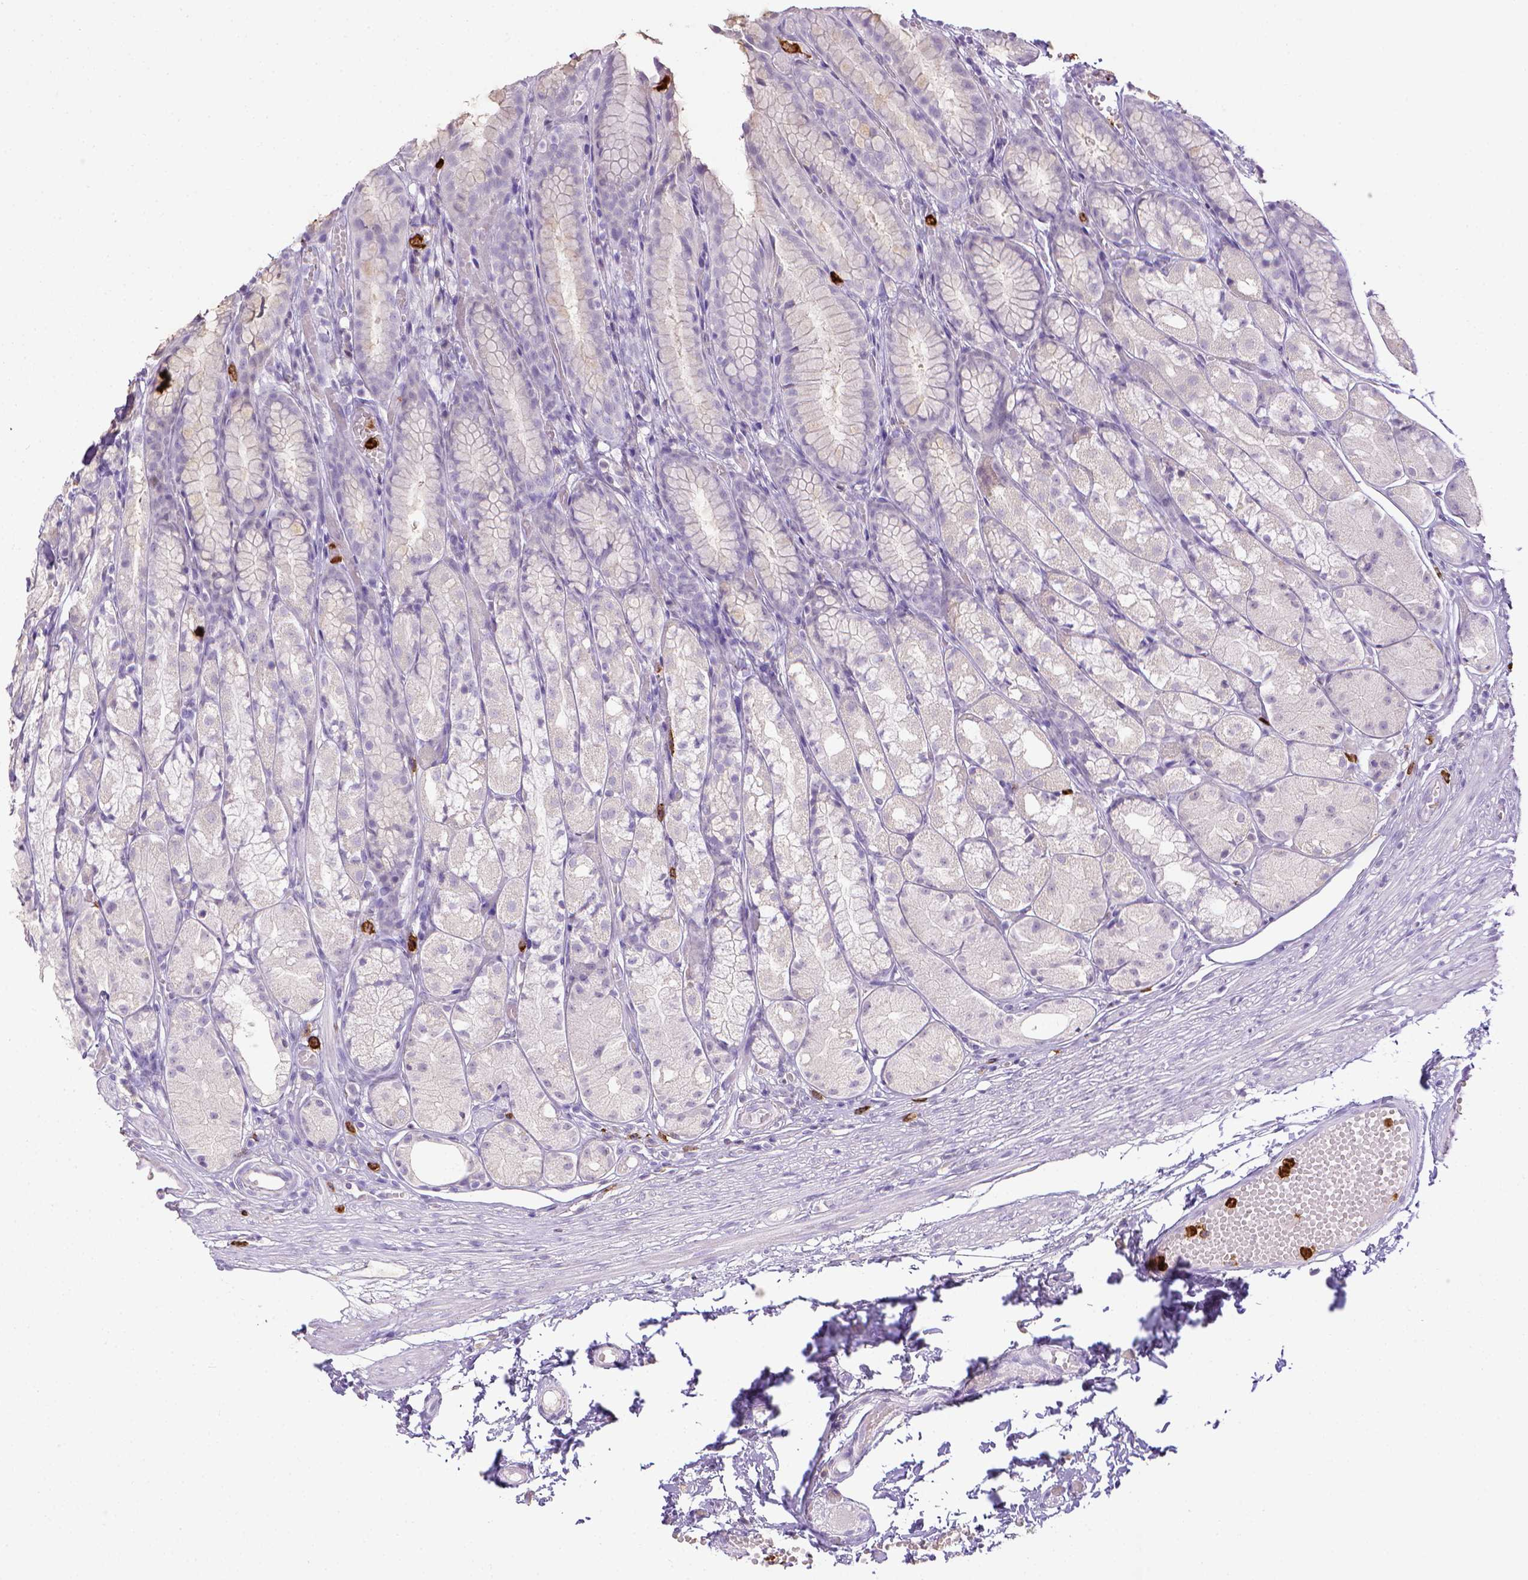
{"staining": {"intensity": "negative", "quantity": "none", "location": "none"}, "tissue": "stomach", "cell_type": "Glandular cells", "image_type": "normal", "snomed": [{"axis": "morphology", "description": "Normal tissue, NOS"}, {"axis": "topography", "description": "Stomach"}], "caption": "This photomicrograph is of benign stomach stained with immunohistochemistry (IHC) to label a protein in brown with the nuclei are counter-stained blue. There is no positivity in glandular cells. Nuclei are stained in blue.", "gene": "ITGAM", "patient": {"sex": "male", "age": 70}}